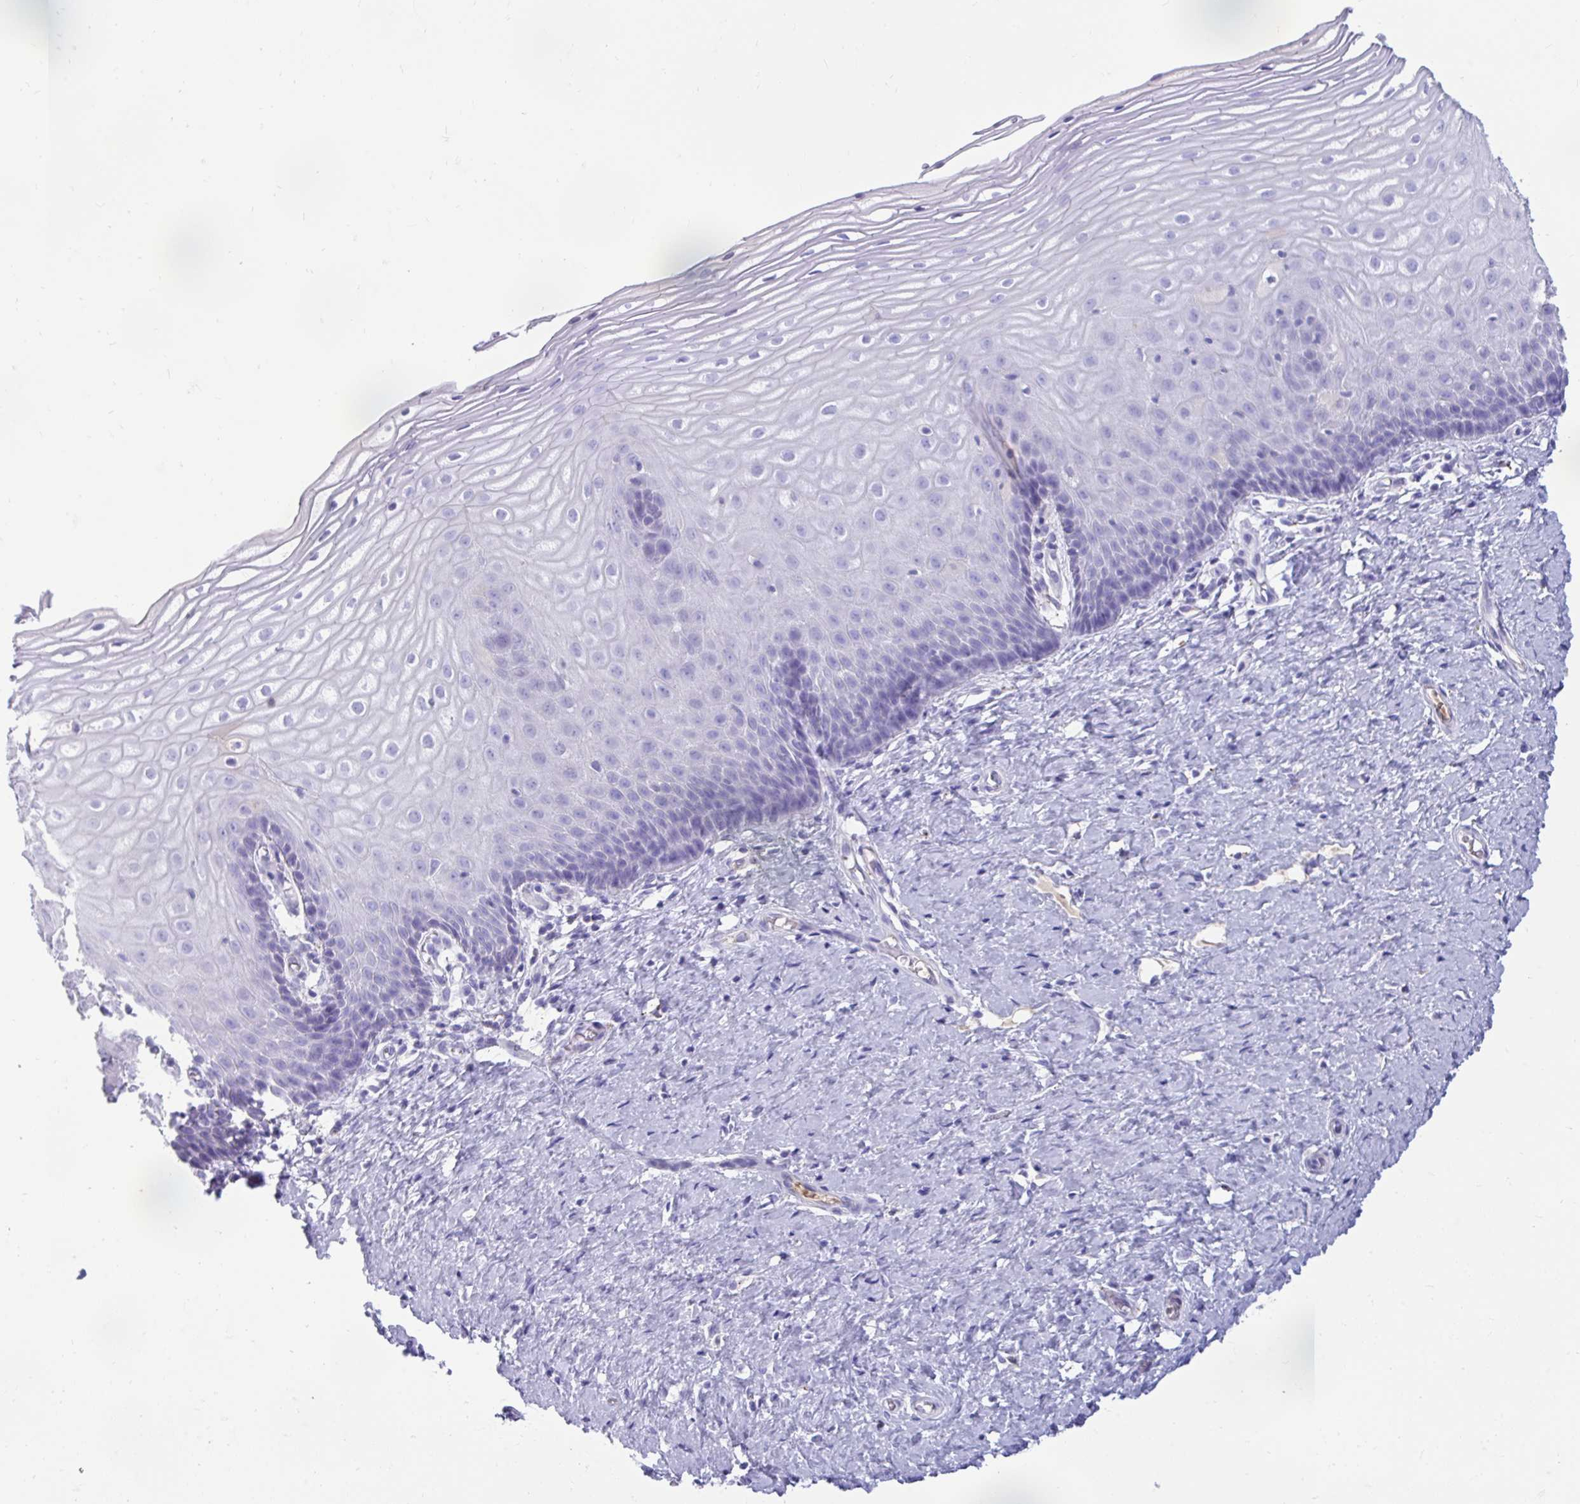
{"staining": {"intensity": "negative", "quantity": "none", "location": "none"}, "tissue": "cervix", "cell_type": "Squamous epithelial cells", "image_type": "normal", "snomed": [{"axis": "morphology", "description": "Normal tissue, NOS"}, {"axis": "topography", "description": "Cervix"}], "caption": "Squamous epithelial cells are negative for brown protein staining in unremarkable cervix.", "gene": "SMIM9", "patient": {"sex": "female", "age": 37}}